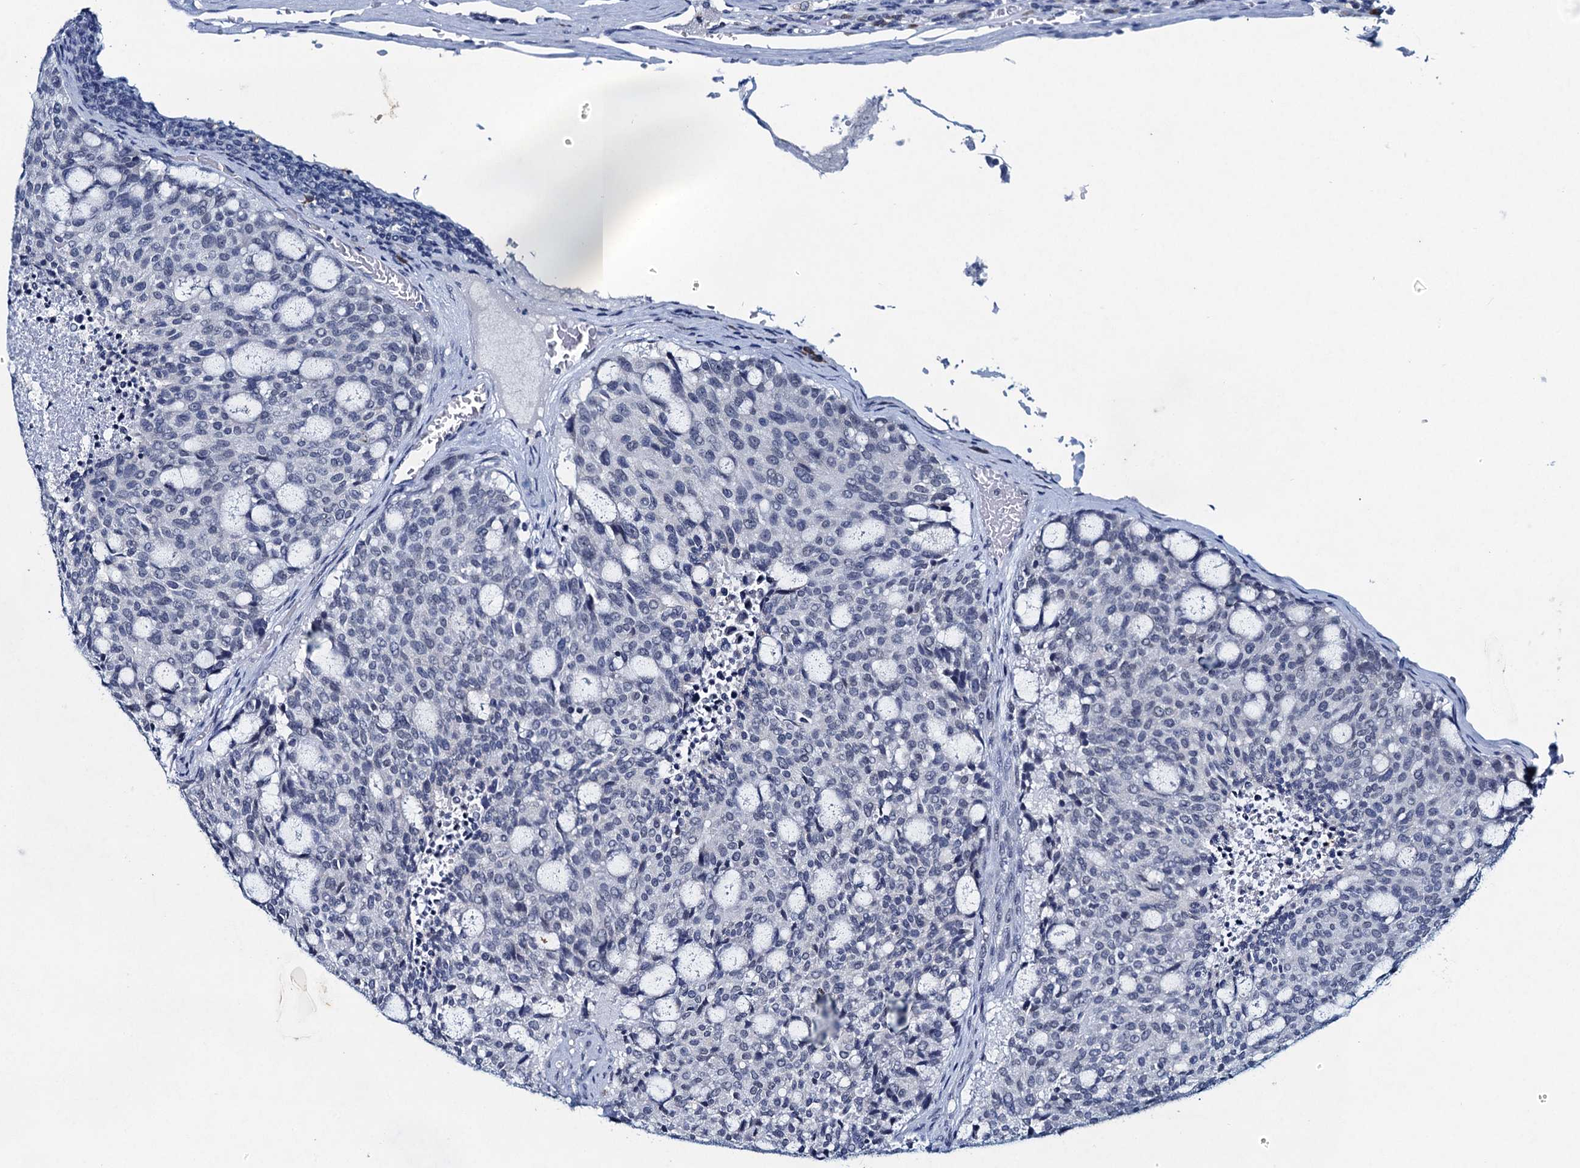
{"staining": {"intensity": "negative", "quantity": "none", "location": "none"}, "tissue": "carcinoid", "cell_type": "Tumor cells", "image_type": "cancer", "snomed": [{"axis": "morphology", "description": "Carcinoid, malignant, NOS"}, {"axis": "topography", "description": "Pancreas"}], "caption": "Carcinoid (malignant) stained for a protein using immunohistochemistry exhibits no positivity tumor cells.", "gene": "HAPSTR1", "patient": {"sex": "female", "age": 54}}